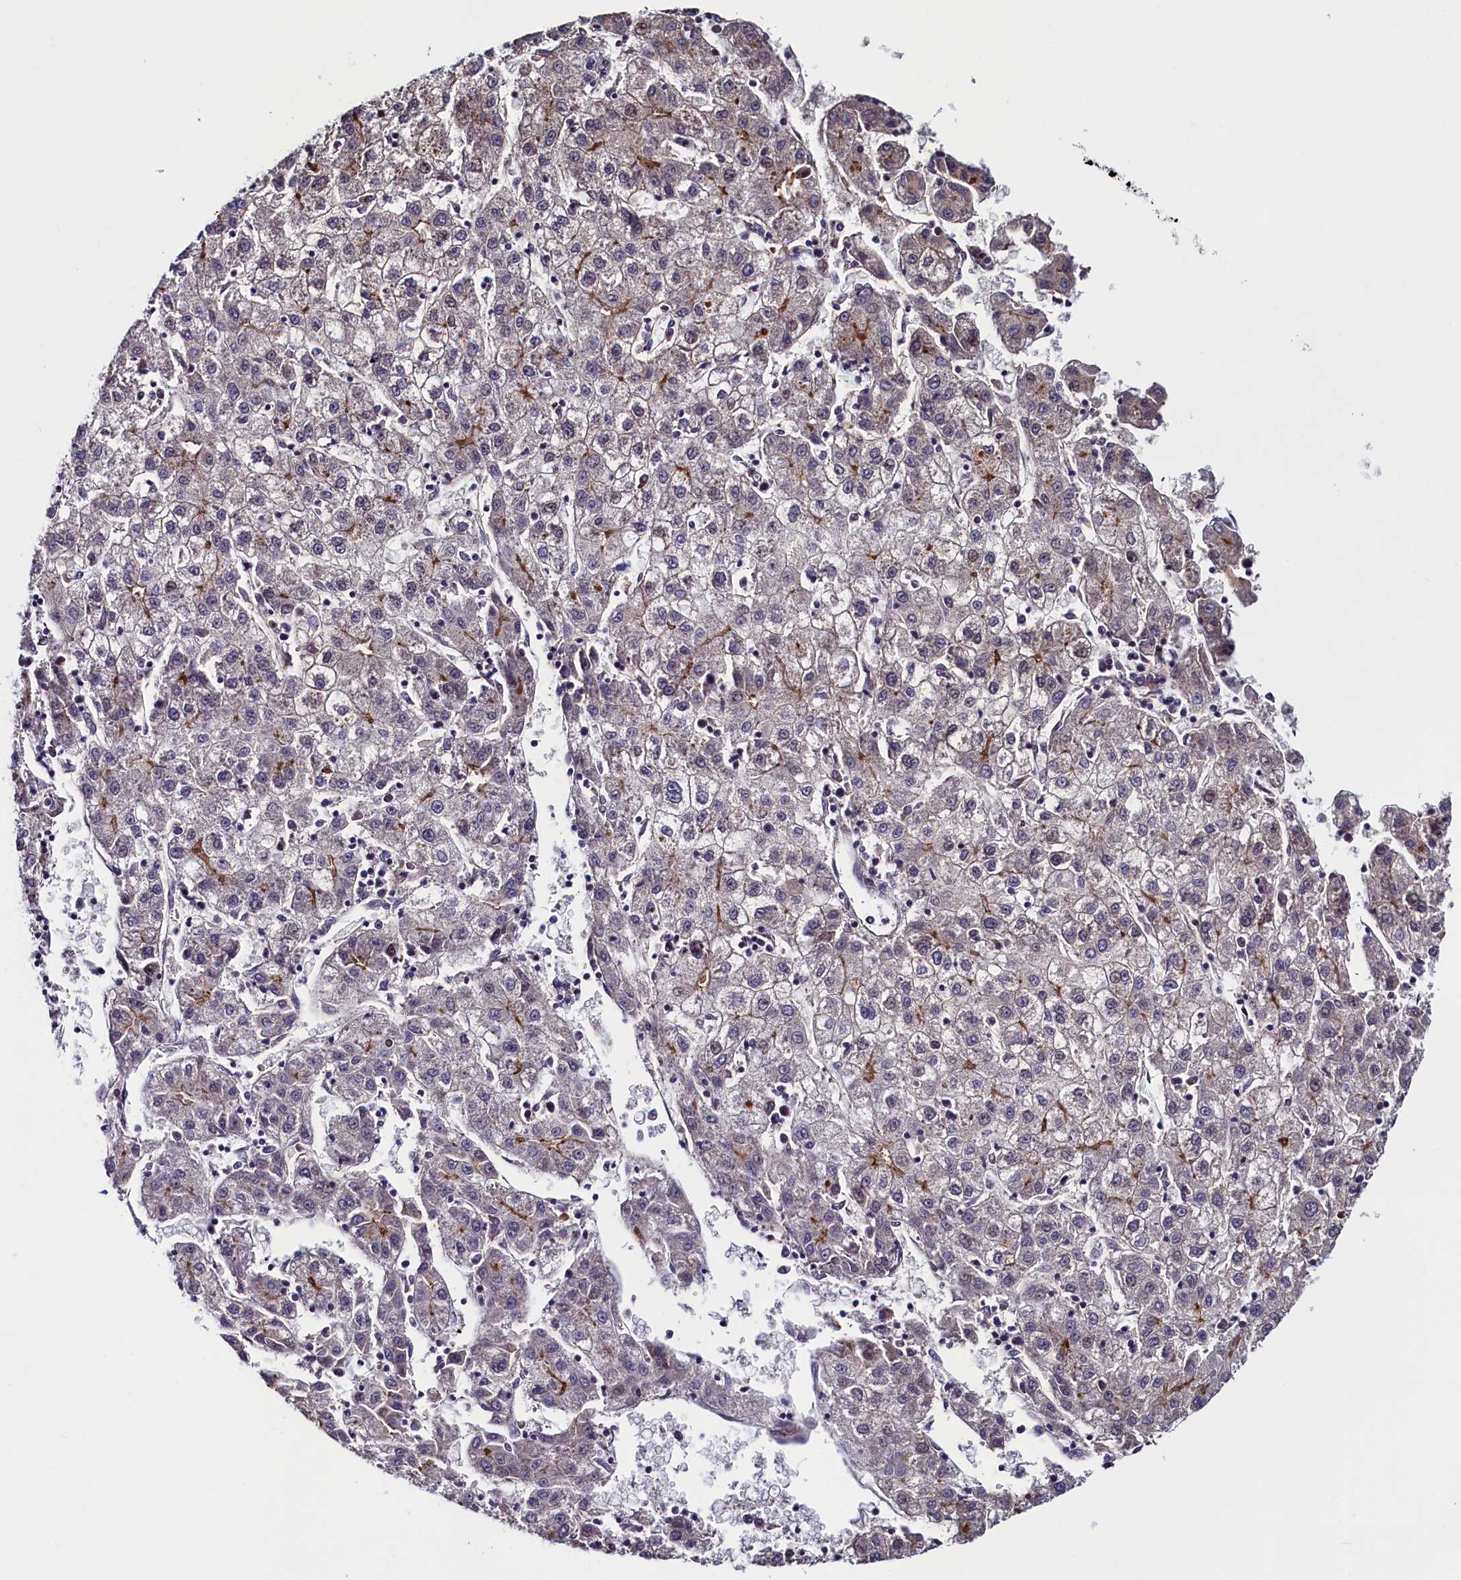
{"staining": {"intensity": "negative", "quantity": "none", "location": "none"}, "tissue": "liver cancer", "cell_type": "Tumor cells", "image_type": "cancer", "snomed": [{"axis": "morphology", "description": "Carcinoma, Hepatocellular, NOS"}, {"axis": "topography", "description": "Liver"}], "caption": "The immunohistochemistry (IHC) photomicrograph has no significant staining in tumor cells of liver cancer (hepatocellular carcinoma) tissue.", "gene": "RBFA", "patient": {"sex": "male", "age": 72}}